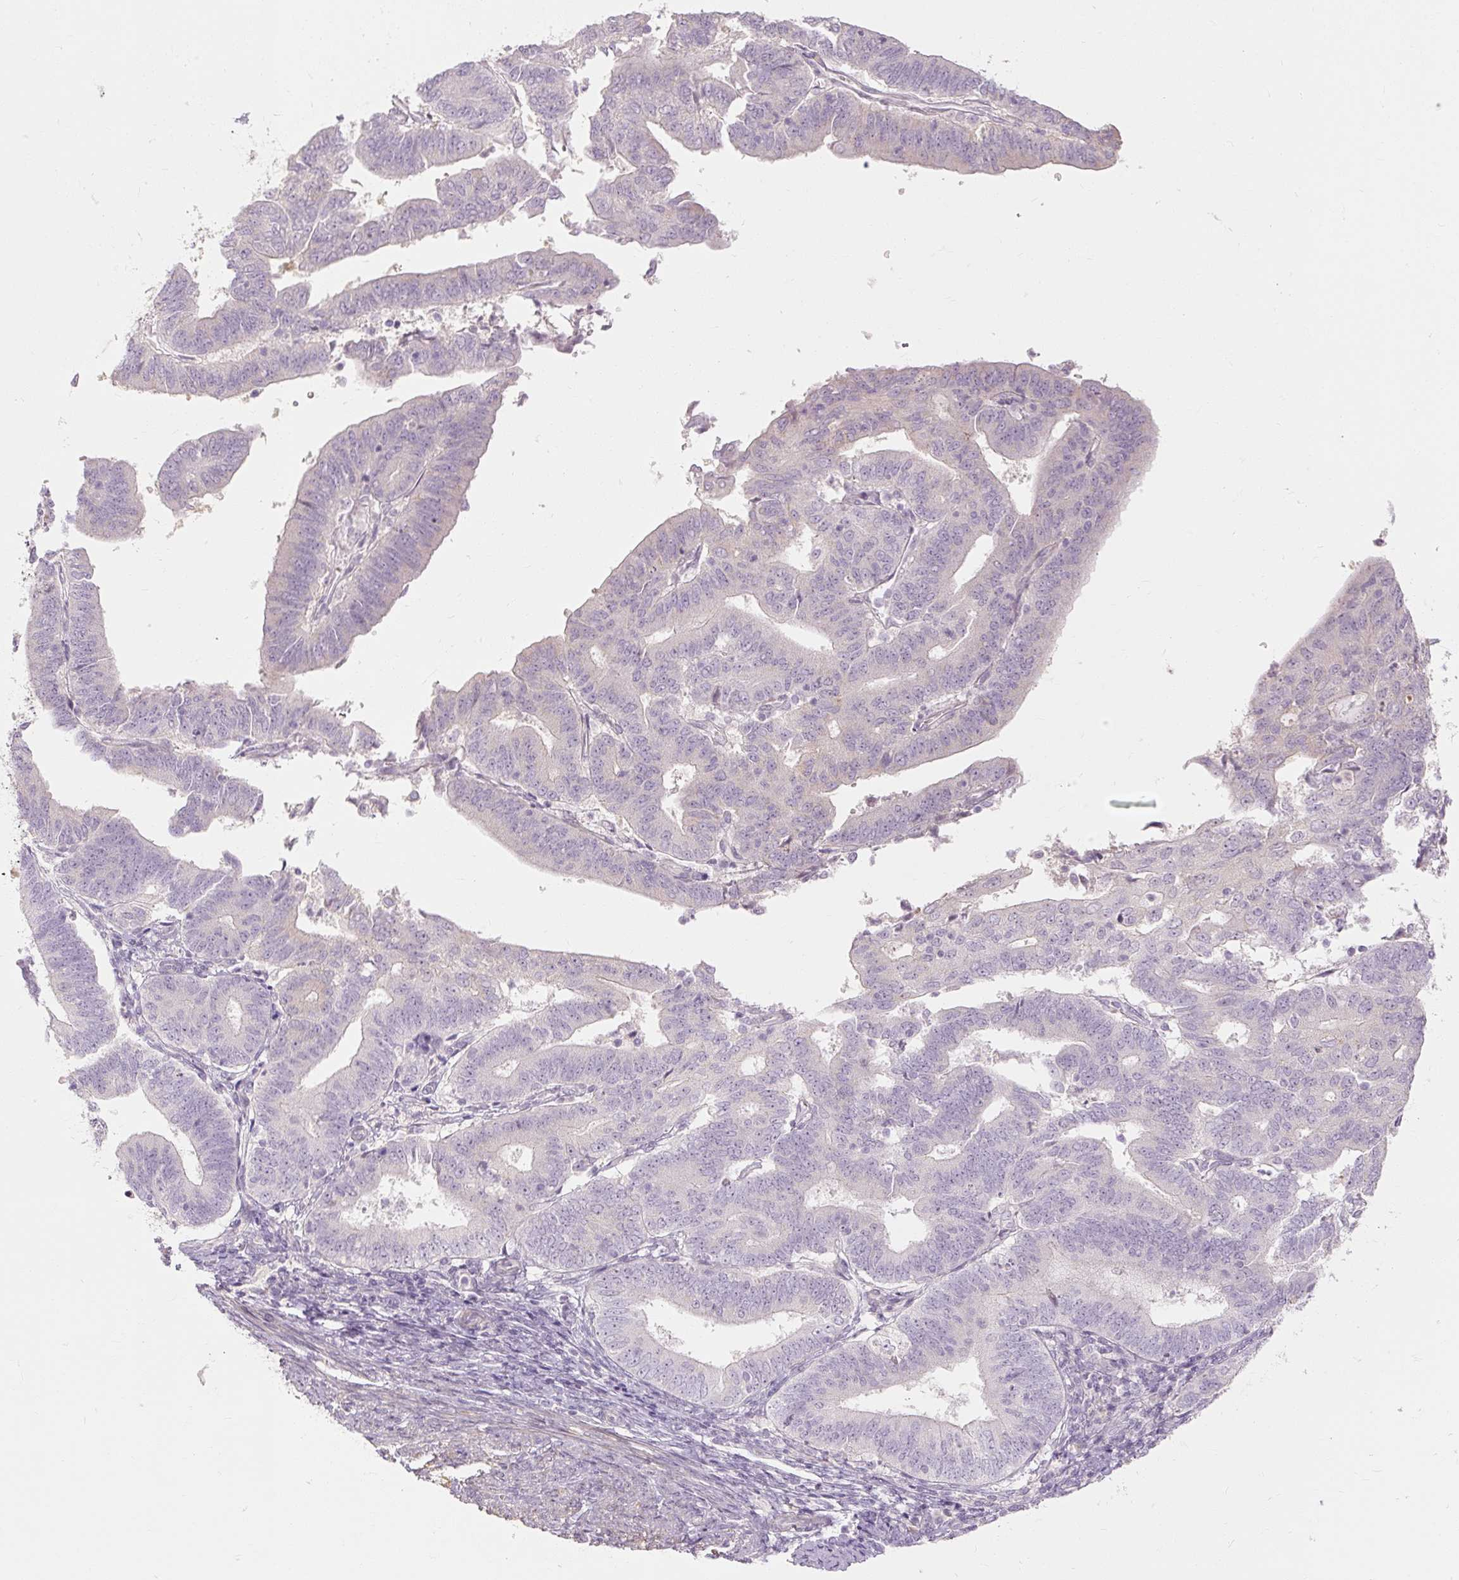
{"staining": {"intensity": "negative", "quantity": "none", "location": "none"}, "tissue": "endometrial cancer", "cell_type": "Tumor cells", "image_type": "cancer", "snomed": [{"axis": "morphology", "description": "Adenocarcinoma, NOS"}, {"axis": "topography", "description": "Endometrium"}], "caption": "IHC of human endometrial adenocarcinoma reveals no staining in tumor cells.", "gene": "CAPN3", "patient": {"sex": "female", "age": 70}}